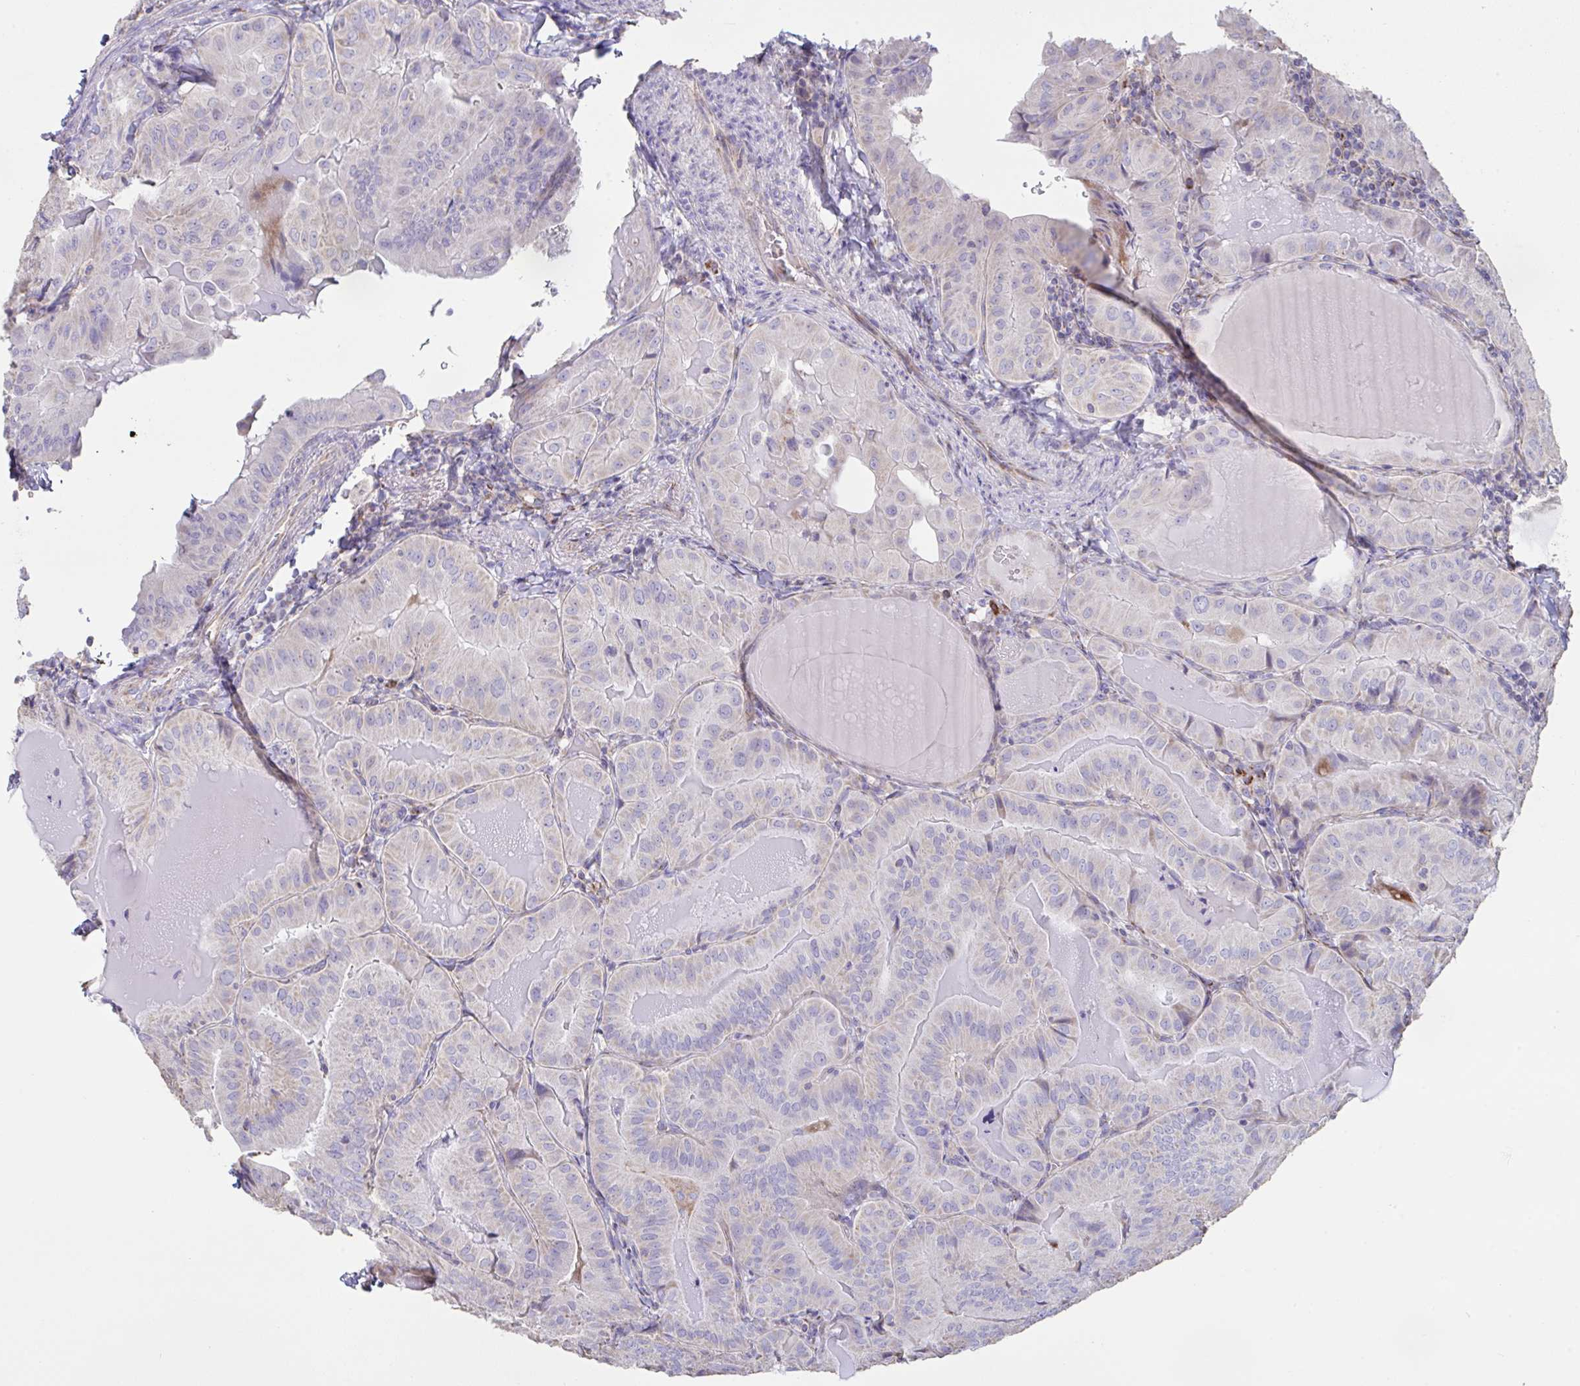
{"staining": {"intensity": "negative", "quantity": "none", "location": "none"}, "tissue": "thyroid cancer", "cell_type": "Tumor cells", "image_type": "cancer", "snomed": [{"axis": "morphology", "description": "Papillary adenocarcinoma, NOS"}, {"axis": "topography", "description": "Thyroid gland"}], "caption": "A high-resolution photomicrograph shows IHC staining of thyroid papillary adenocarcinoma, which exhibits no significant positivity in tumor cells.", "gene": "DOK7", "patient": {"sex": "female", "age": 68}}